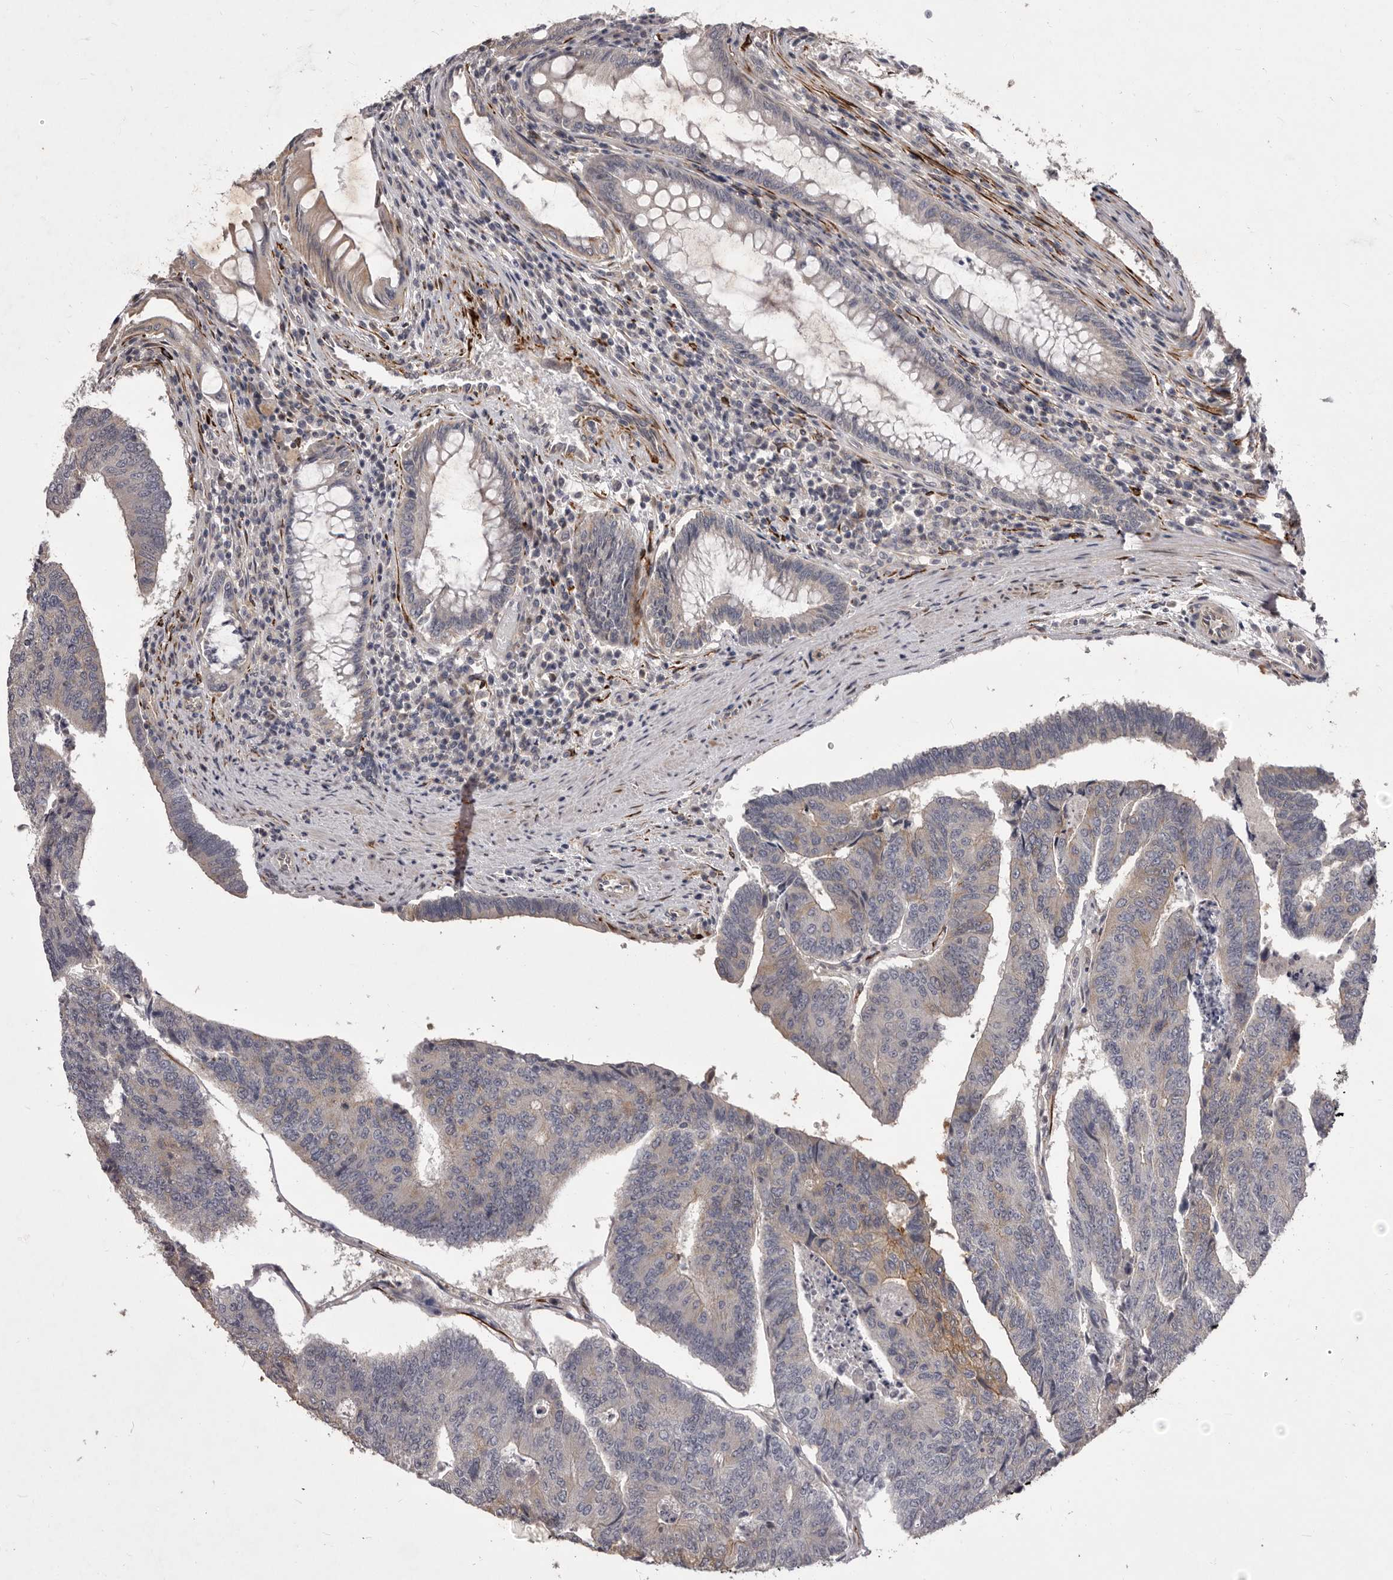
{"staining": {"intensity": "negative", "quantity": "none", "location": "none"}, "tissue": "colorectal cancer", "cell_type": "Tumor cells", "image_type": "cancer", "snomed": [{"axis": "morphology", "description": "Adenocarcinoma, NOS"}, {"axis": "topography", "description": "Colon"}], "caption": "Immunohistochemical staining of human colorectal cancer exhibits no significant positivity in tumor cells. (Stains: DAB immunohistochemistry (IHC) with hematoxylin counter stain, Microscopy: brightfield microscopy at high magnification).", "gene": "PNRC1", "patient": {"sex": "female", "age": 67}}